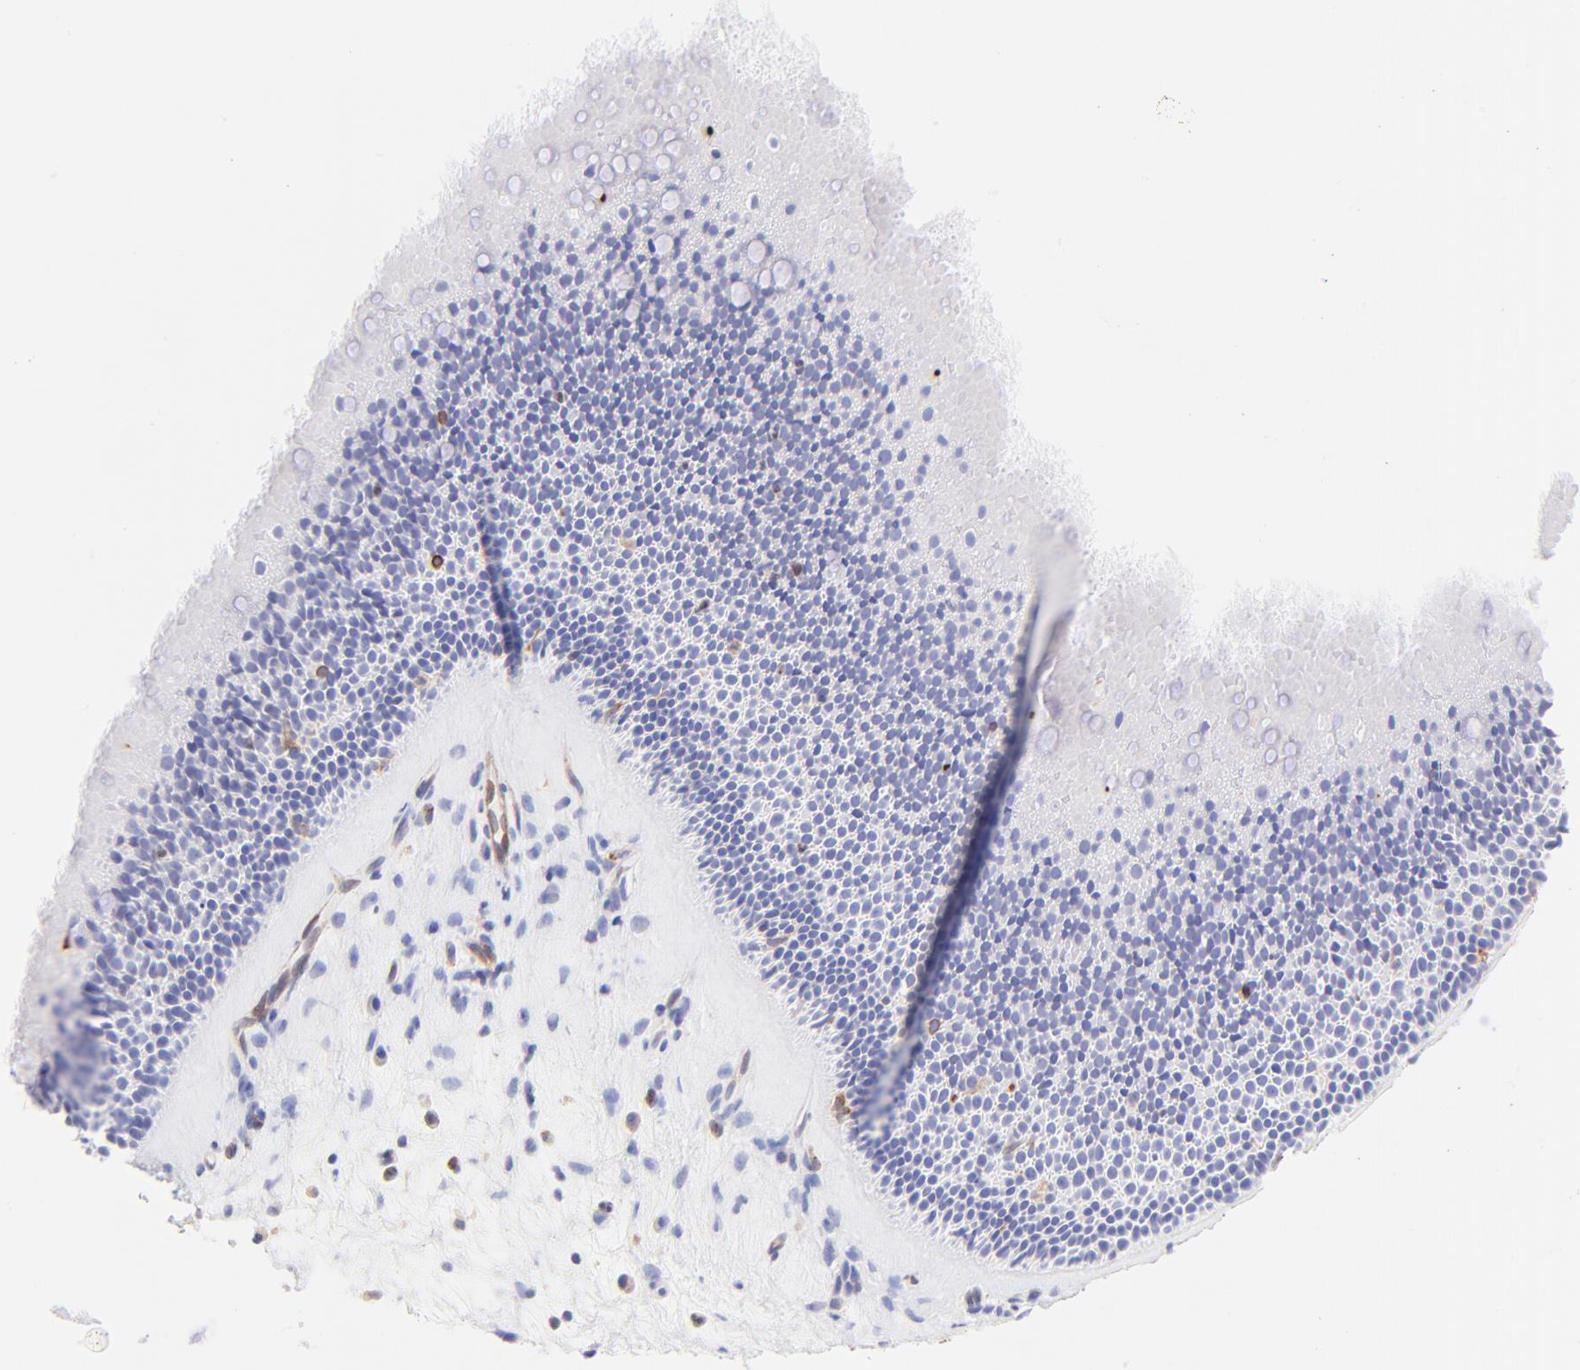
{"staining": {"intensity": "moderate", "quantity": "<25%", "location": "cytoplasmic/membranous"}, "tissue": "nasopharynx", "cell_type": "Respiratory epithelial cells", "image_type": "normal", "snomed": [{"axis": "morphology", "description": "Normal tissue, NOS"}, {"axis": "topography", "description": "Nasopharynx"}], "caption": "A histopathology image of human nasopharynx stained for a protein displays moderate cytoplasmic/membranous brown staining in respiratory epithelial cells. Using DAB (brown) and hematoxylin (blue) stains, captured at high magnification using brightfield microscopy.", "gene": "IRAG2", "patient": {"sex": "female", "age": 78}}